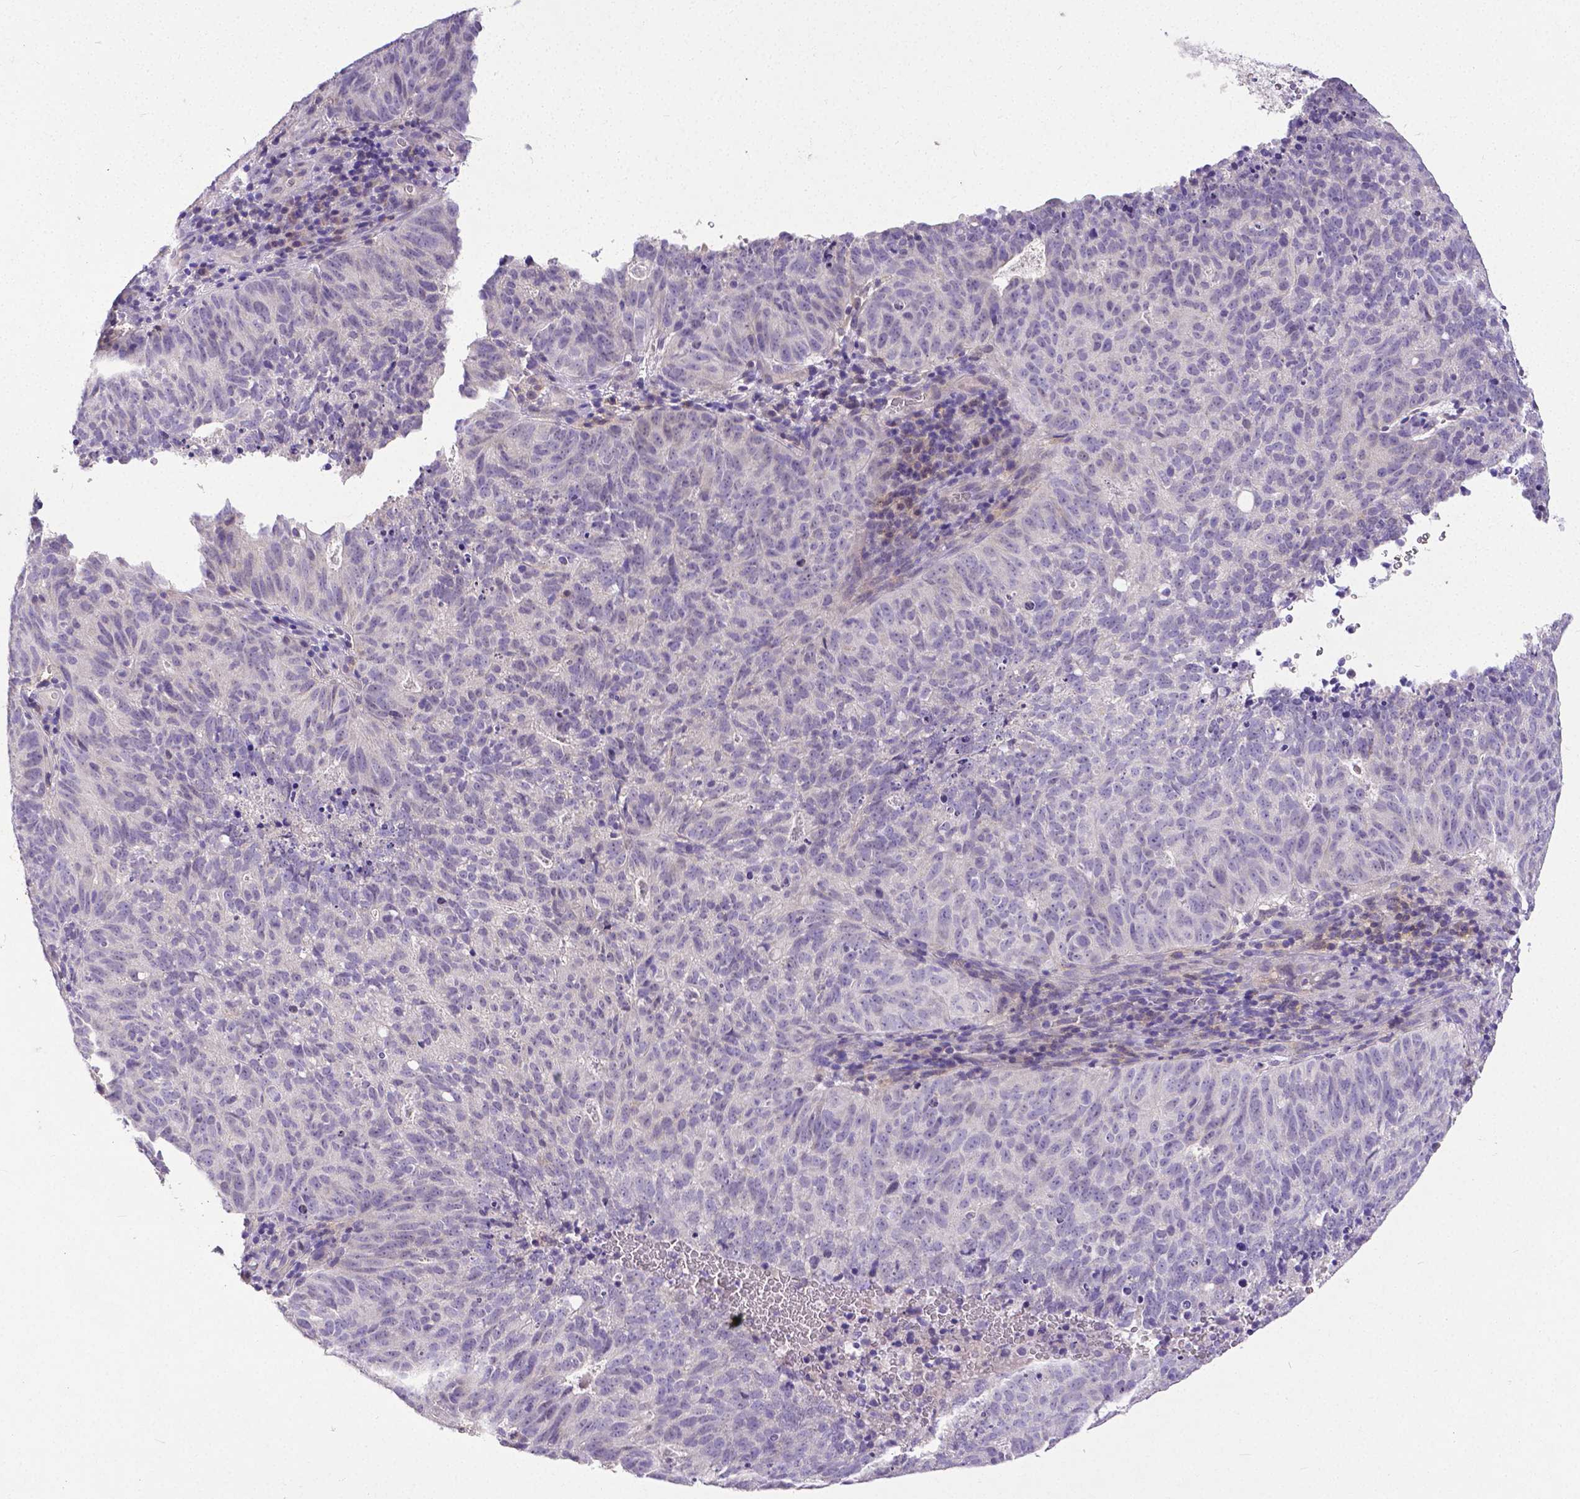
{"staining": {"intensity": "negative", "quantity": "none", "location": "none"}, "tissue": "cervical cancer", "cell_type": "Tumor cells", "image_type": "cancer", "snomed": [{"axis": "morphology", "description": "Adenocarcinoma, NOS"}, {"axis": "topography", "description": "Cervix"}], "caption": "High power microscopy photomicrograph of an immunohistochemistry photomicrograph of cervical cancer, revealing no significant positivity in tumor cells. (Stains: DAB (3,3'-diaminobenzidine) immunohistochemistry (IHC) with hematoxylin counter stain, Microscopy: brightfield microscopy at high magnification).", "gene": "CD4", "patient": {"sex": "female", "age": 38}}